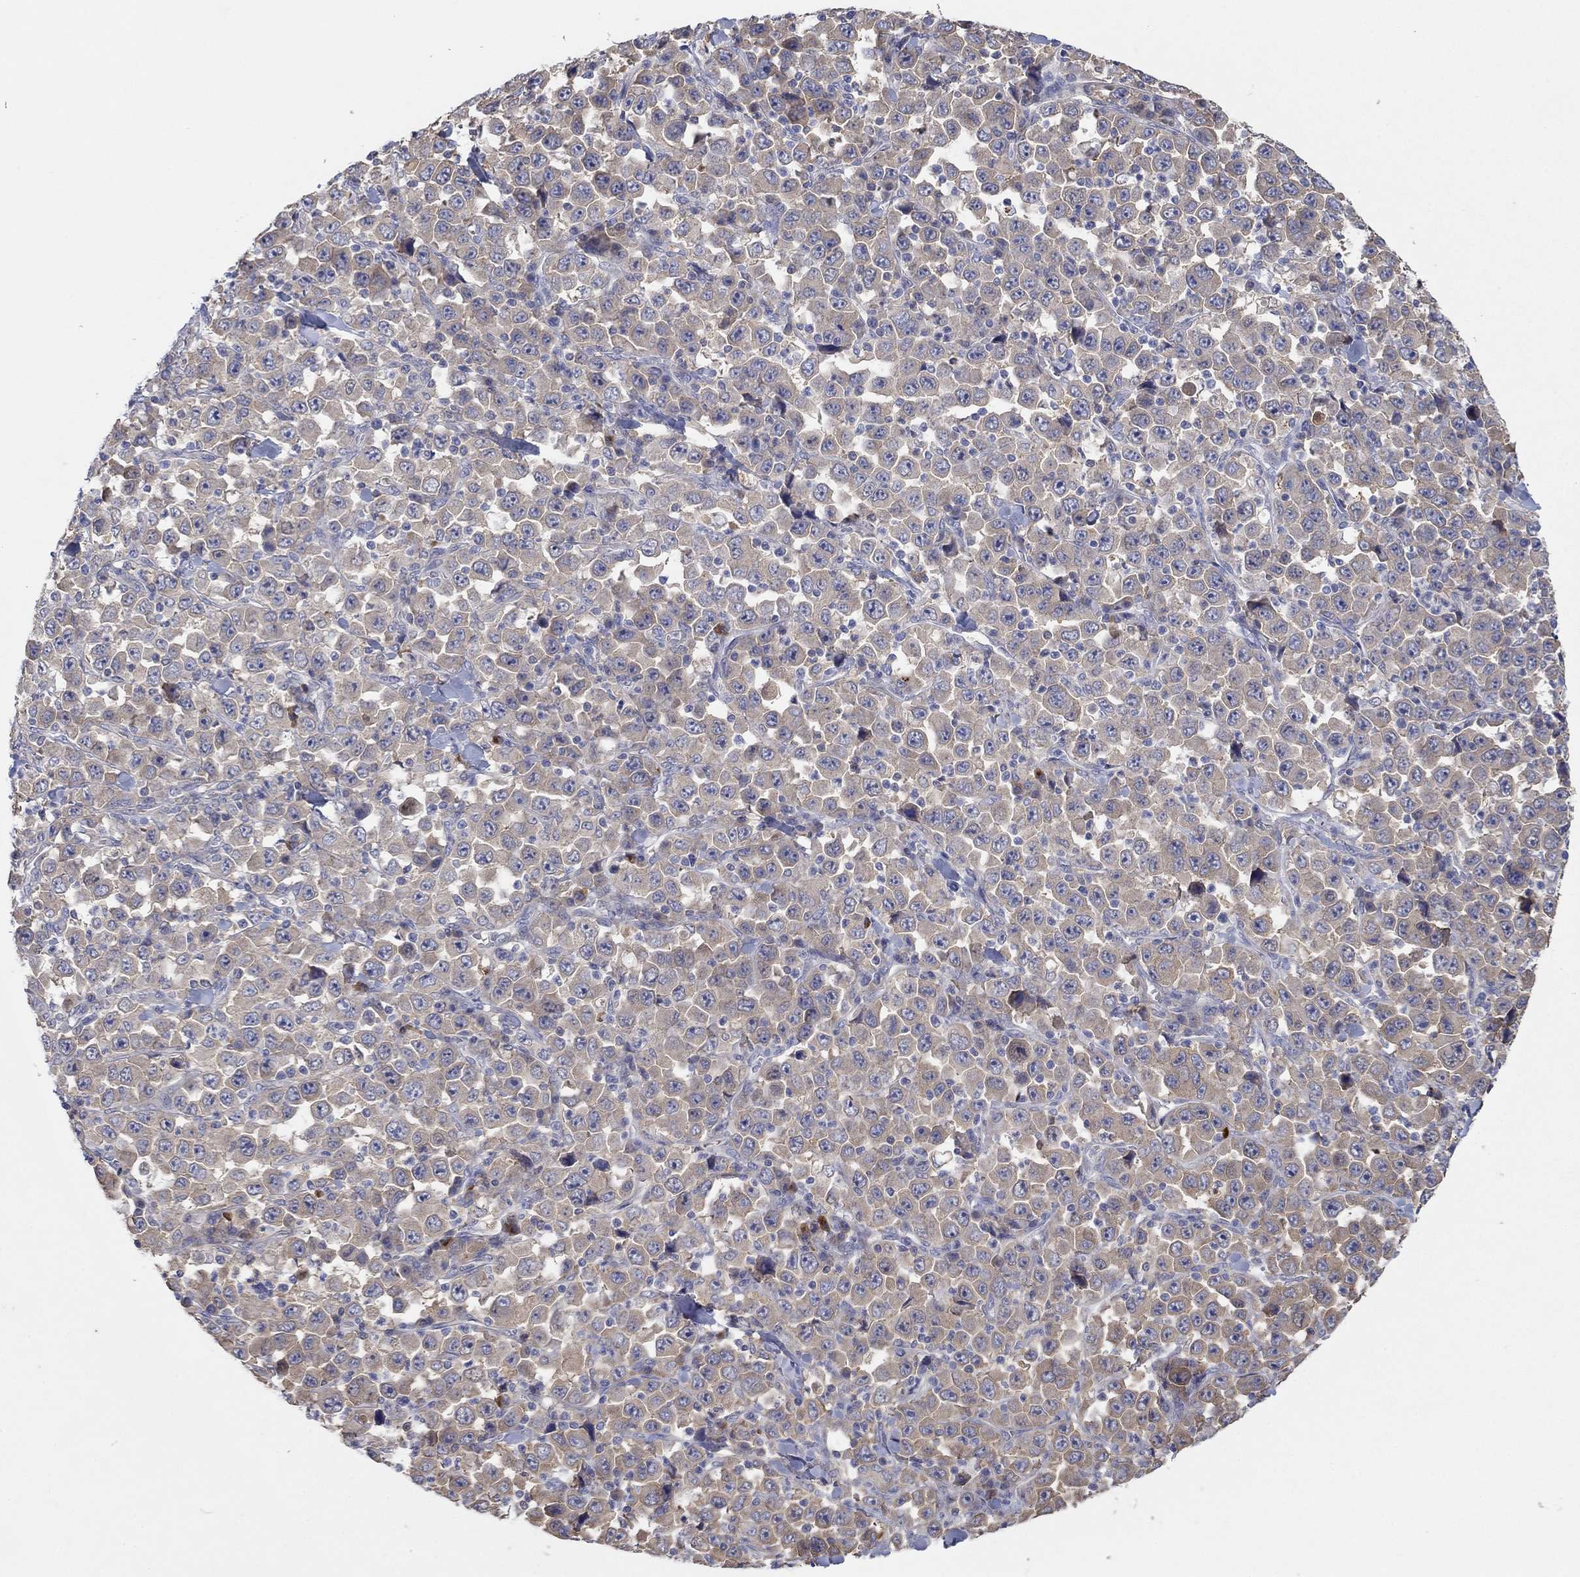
{"staining": {"intensity": "weak", "quantity": ">75%", "location": "cytoplasmic/membranous"}, "tissue": "stomach cancer", "cell_type": "Tumor cells", "image_type": "cancer", "snomed": [{"axis": "morphology", "description": "Normal tissue, NOS"}, {"axis": "morphology", "description": "Adenocarcinoma, NOS"}, {"axis": "topography", "description": "Stomach, upper"}, {"axis": "topography", "description": "Stomach"}], "caption": "Adenocarcinoma (stomach) stained with a brown dye exhibits weak cytoplasmic/membranous positive expression in approximately >75% of tumor cells.", "gene": "PLCL2", "patient": {"sex": "male", "age": 59}}